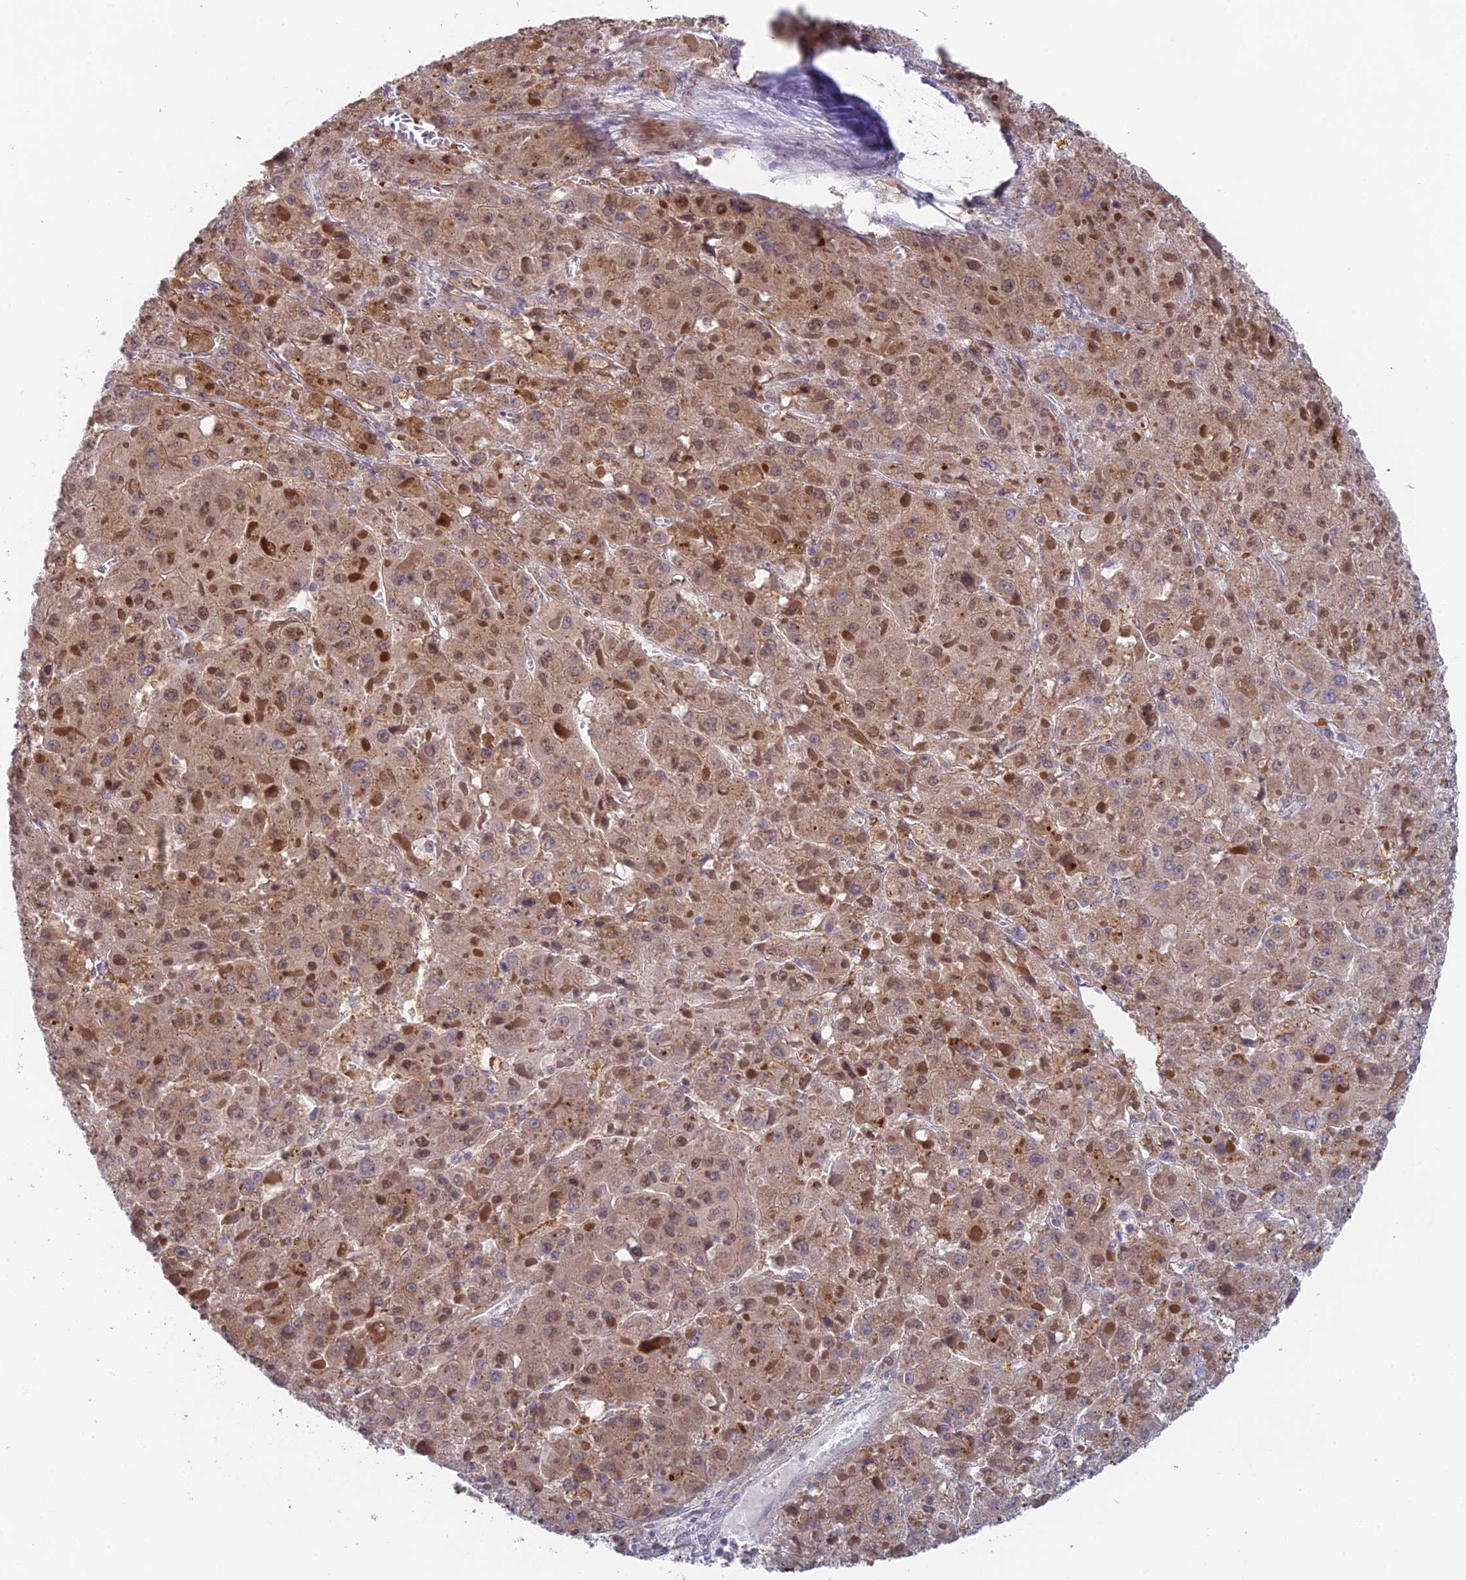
{"staining": {"intensity": "moderate", "quantity": ">75%", "location": "cytoplasmic/membranous,nuclear"}, "tissue": "liver cancer", "cell_type": "Tumor cells", "image_type": "cancer", "snomed": [{"axis": "morphology", "description": "Carcinoma, Hepatocellular, NOS"}, {"axis": "topography", "description": "Liver"}], "caption": "Moderate cytoplasmic/membranous and nuclear positivity is appreciated in approximately >75% of tumor cells in liver hepatocellular carcinoma.", "gene": "MRPL17", "patient": {"sex": "female", "age": 73}}